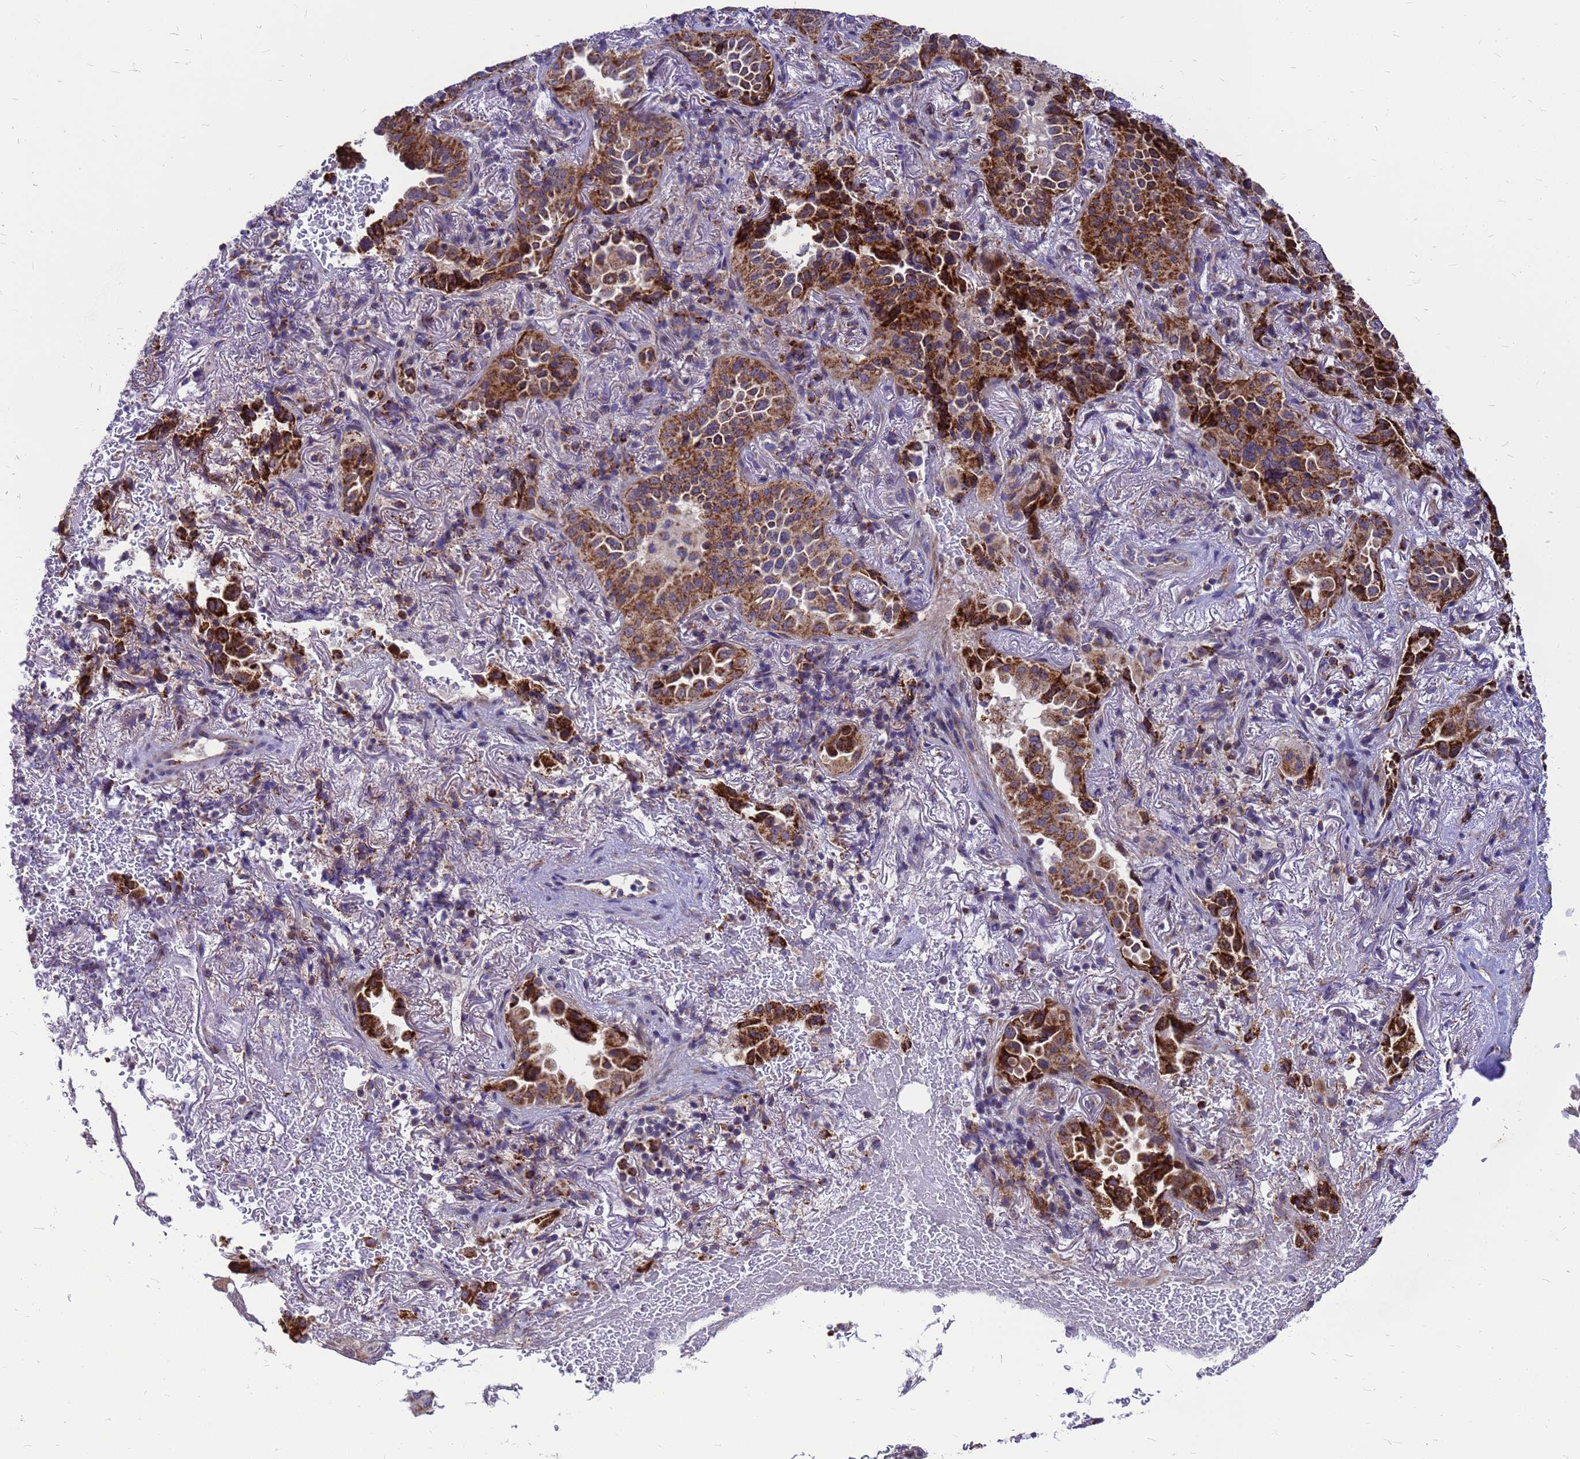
{"staining": {"intensity": "moderate", "quantity": ">75%", "location": "cytoplasmic/membranous"}, "tissue": "lung cancer", "cell_type": "Tumor cells", "image_type": "cancer", "snomed": [{"axis": "morphology", "description": "Adenocarcinoma, NOS"}, {"axis": "topography", "description": "Lung"}], "caption": "Lung adenocarcinoma stained with immunohistochemistry (IHC) shows moderate cytoplasmic/membranous staining in about >75% of tumor cells.", "gene": "CMC4", "patient": {"sex": "female", "age": 69}}